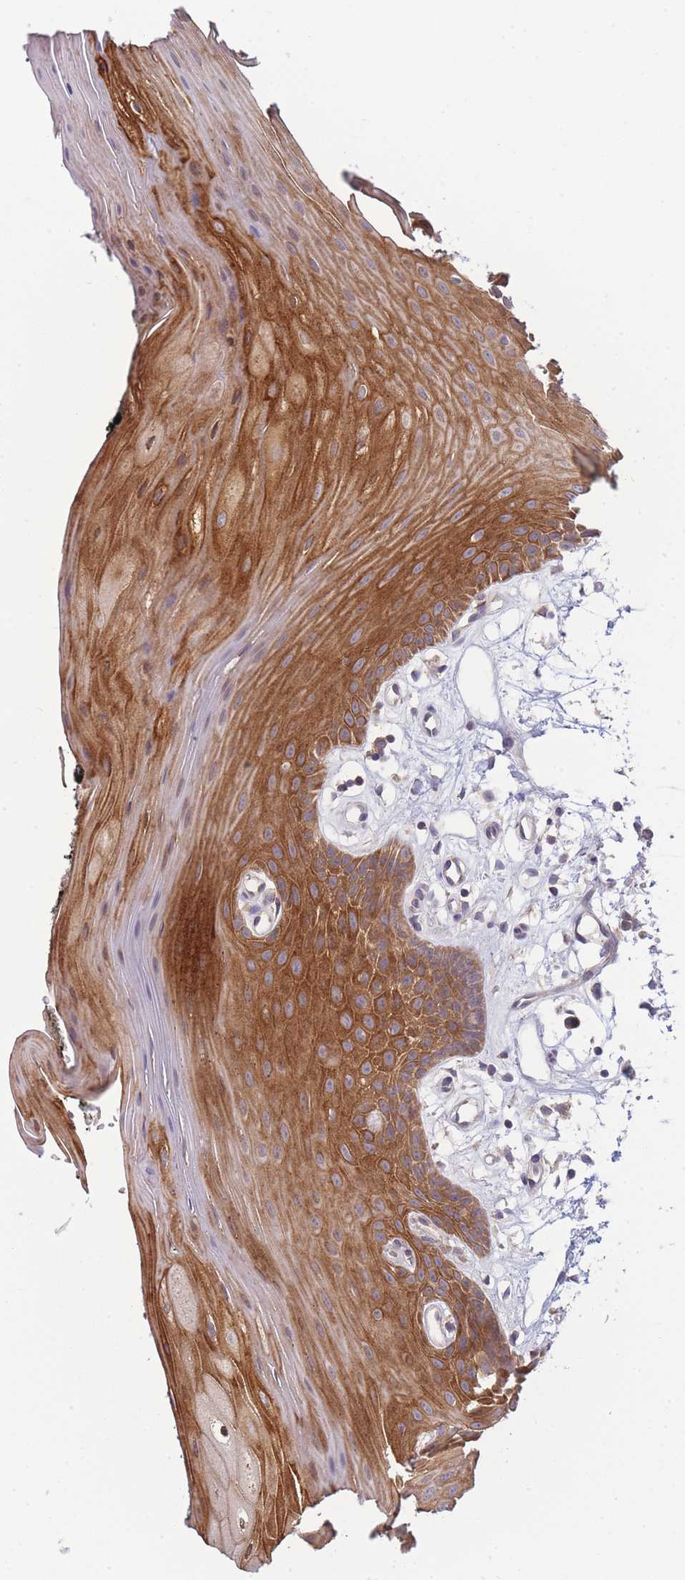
{"staining": {"intensity": "moderate", "quantity": ">75%", "location": "cytoplasmic/membranous"}, "tissue": "oral mucosa", "cell_type": "Squamous epithelial cells", "image_type": "normal", "snomed": [{"axis": "morphology", "description": "Normal tissue, NOS"}, {"axis": "topography", "description": "Oral tissue"}, {"axis": "topography", "description": "Tounge, NOS"}], "caption": "A micrograph of oral mucosa stained for a protein displays moderate cytoplasmic/membranous brown staining in squamous epithelial cells. (DAB (3,3'-diaminobenzidine) IHC, brown staining for protein, blue staining for nuclei).", "gene": "PFDN6", "patient": {"sex": "female", "age": 59}}